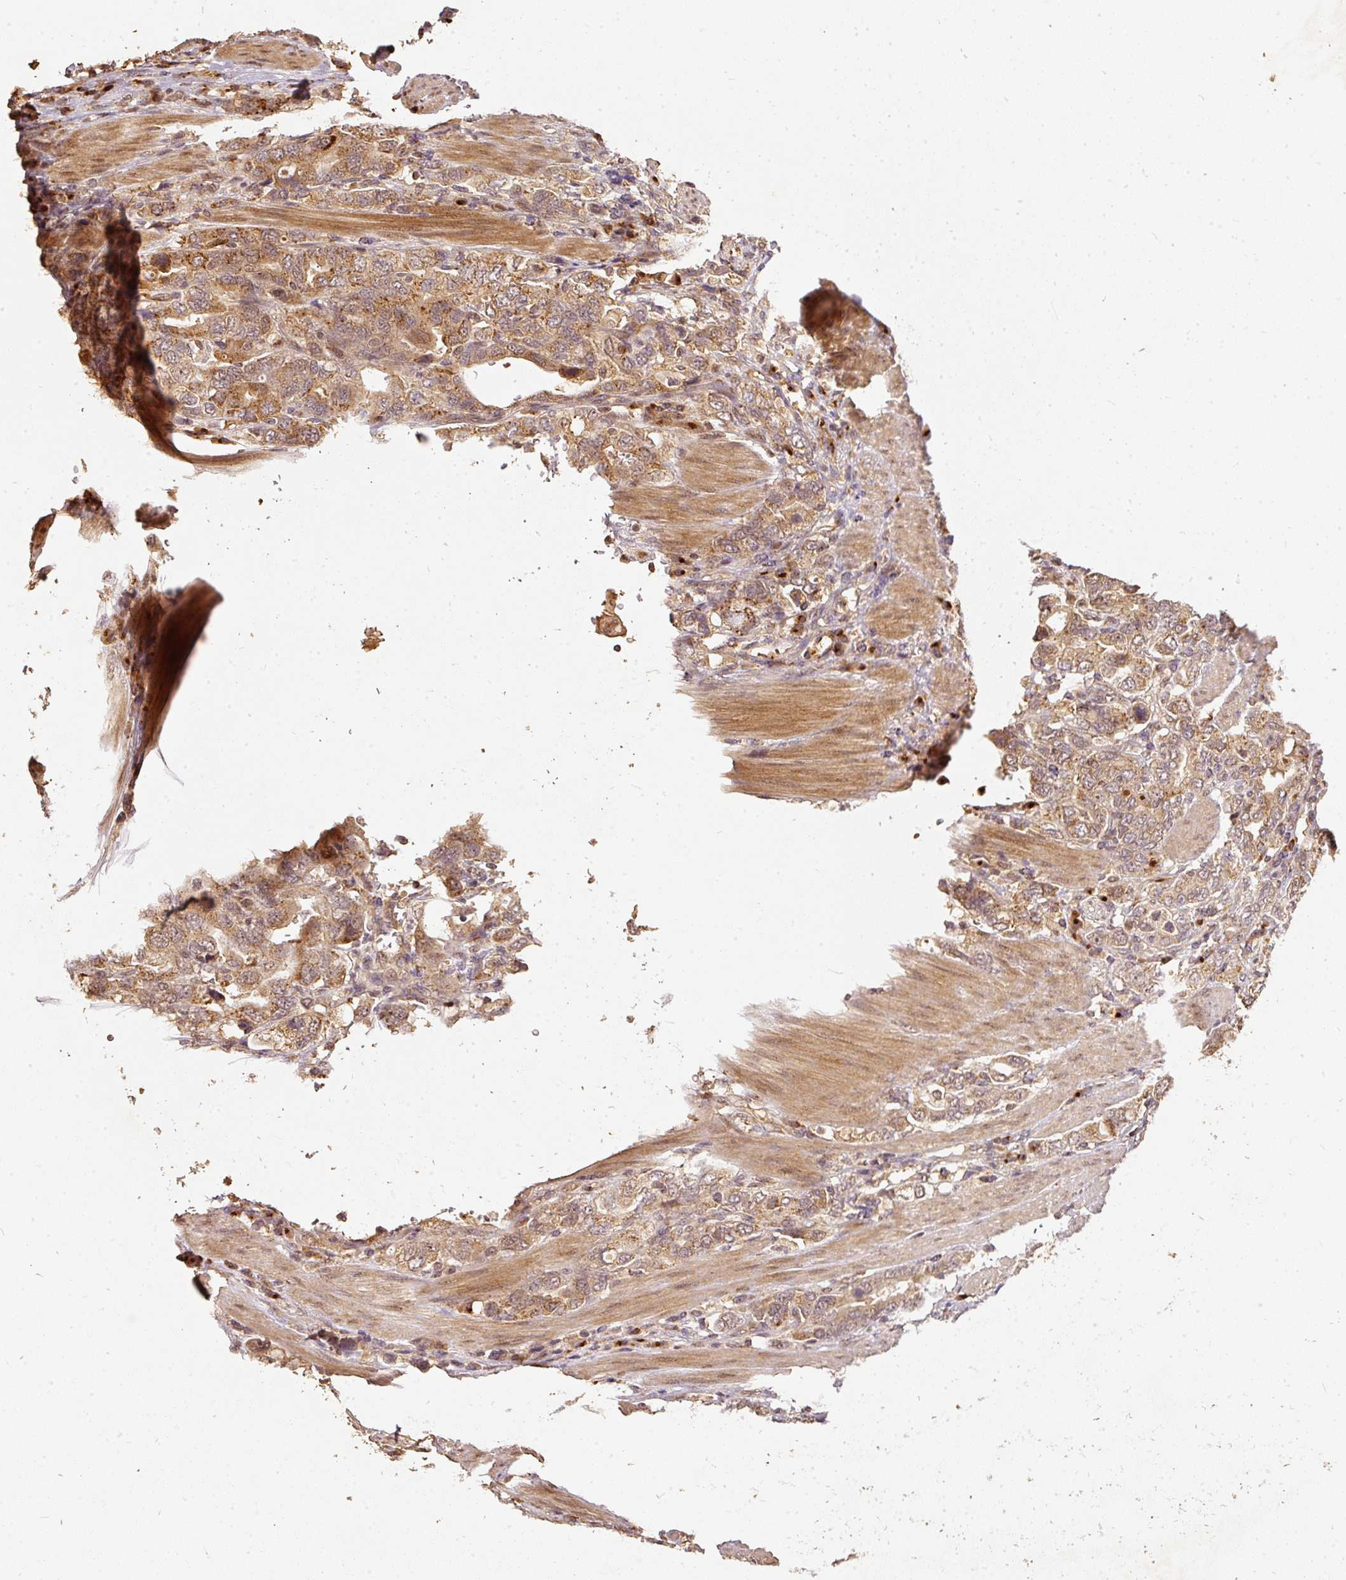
{"staining": {"intensity": "moderate", "quantity": ">75%", "location": "cytoplasmic/membranous"}, "tissue": "stomach cancer", "cell_type": "Tumor cells", "image_type": "cancer", "snomed": [{"axis": "morphology", "description": "Adenocarcinoma, NOS"}, {"axis": "topography", "description": "Stomach, upper"}, {"axis": "topography", "description": "Stomach"}], "caption": "Stomach cancer (adenocarcinoma) stained with DAB (3,3'-diaminobenzidine) IHC demonstrates medium levels of moderate cytoplasmic/membranous positivity in about >75% of tumor cells.", "gene": "FUT8", "patient": {"sex": "male", "age": 62}}